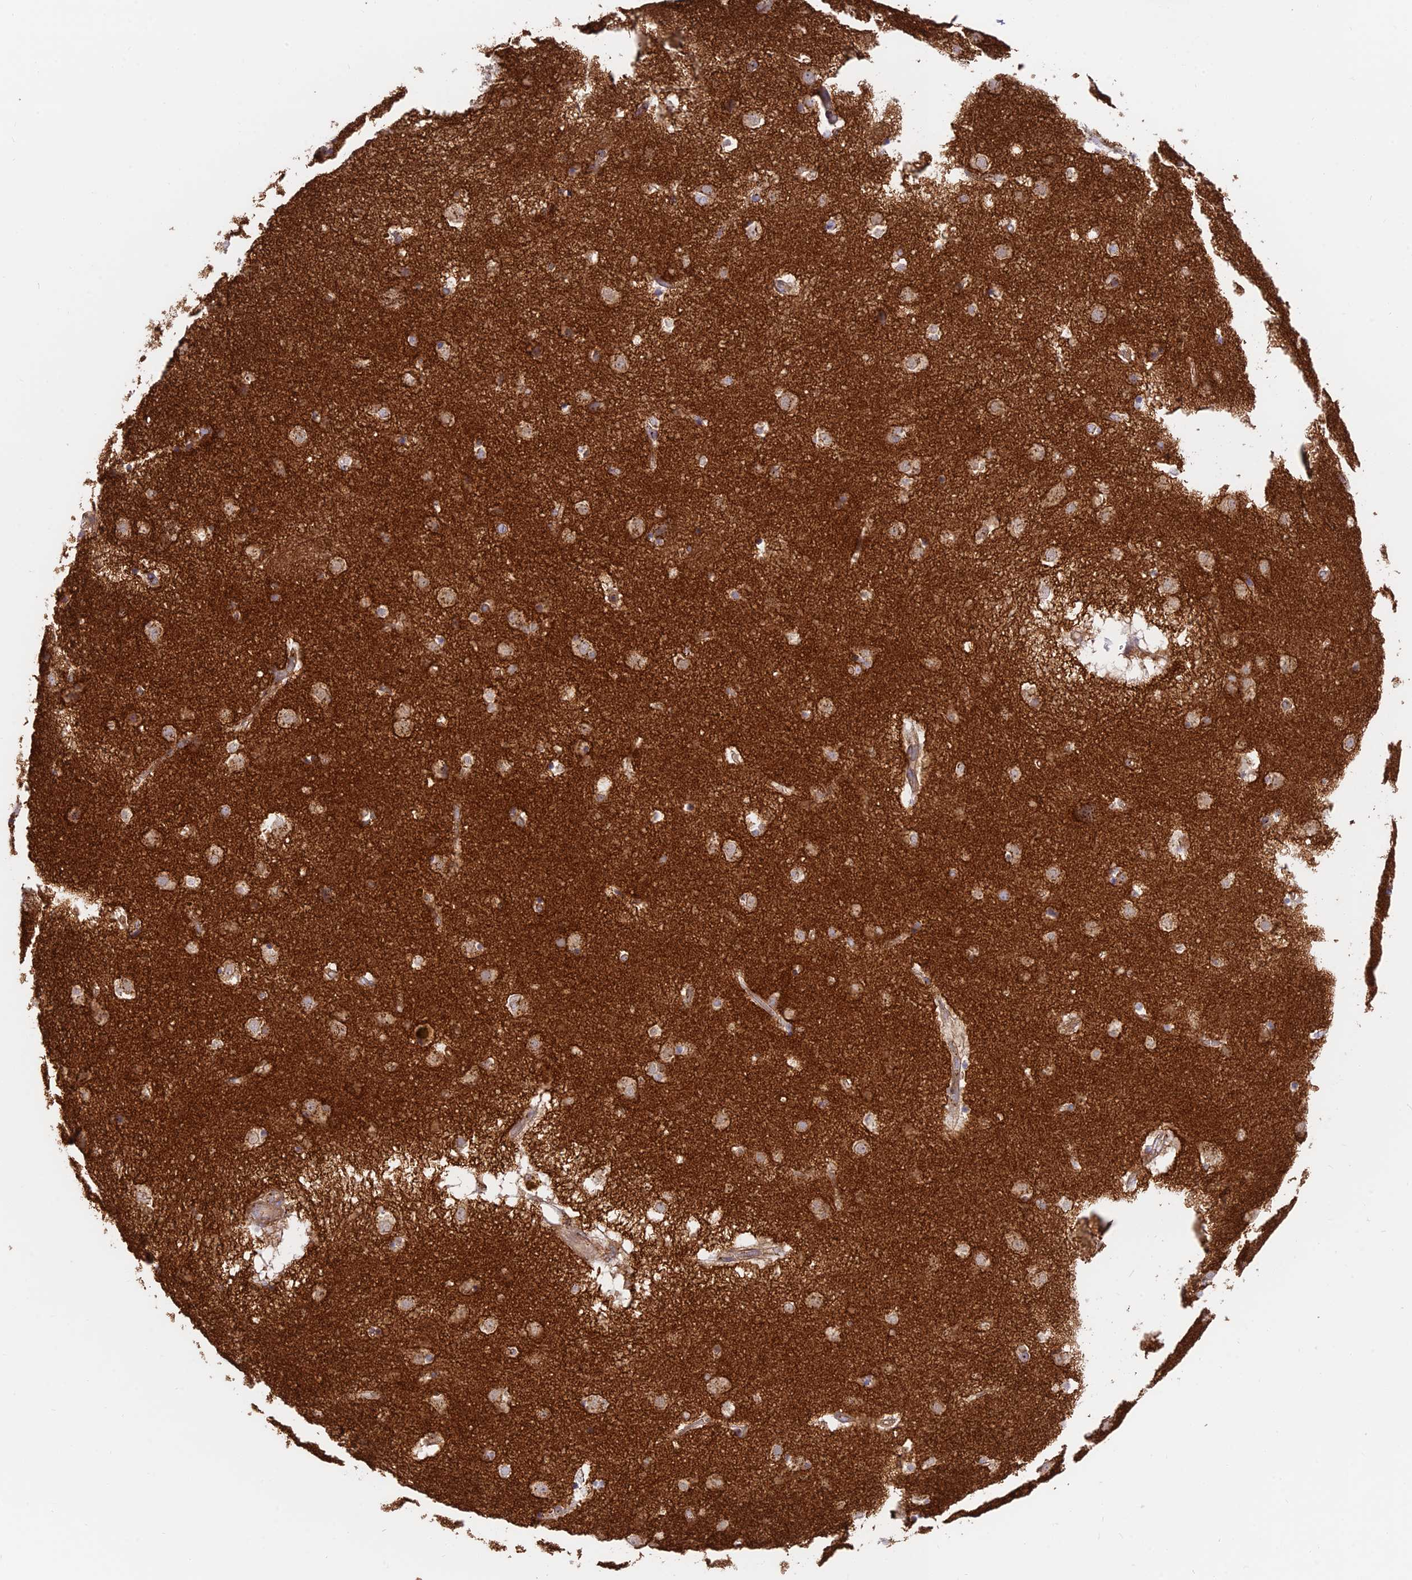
{"staining": {"intensity": "moderate", "quantity": "<25%", "location": "cytoplasmic/membranous"}, "tissue": "caudate", "cell_type": "Glial cells", "image_type": "normal", "snomed": [{"axis": "morphology", "description": "Normal tissue, NOS"}, {"axis": "topography", "description": "Lateral ventricle wall"}], "caption": "Immunohistochemical staining of normal caudate exhibits moderate cytoplasmic/membranous protein positivity in about <25% of glial cells.", "gene": "GOLGA3", "patient": {"sex": "male", "age": 70}}